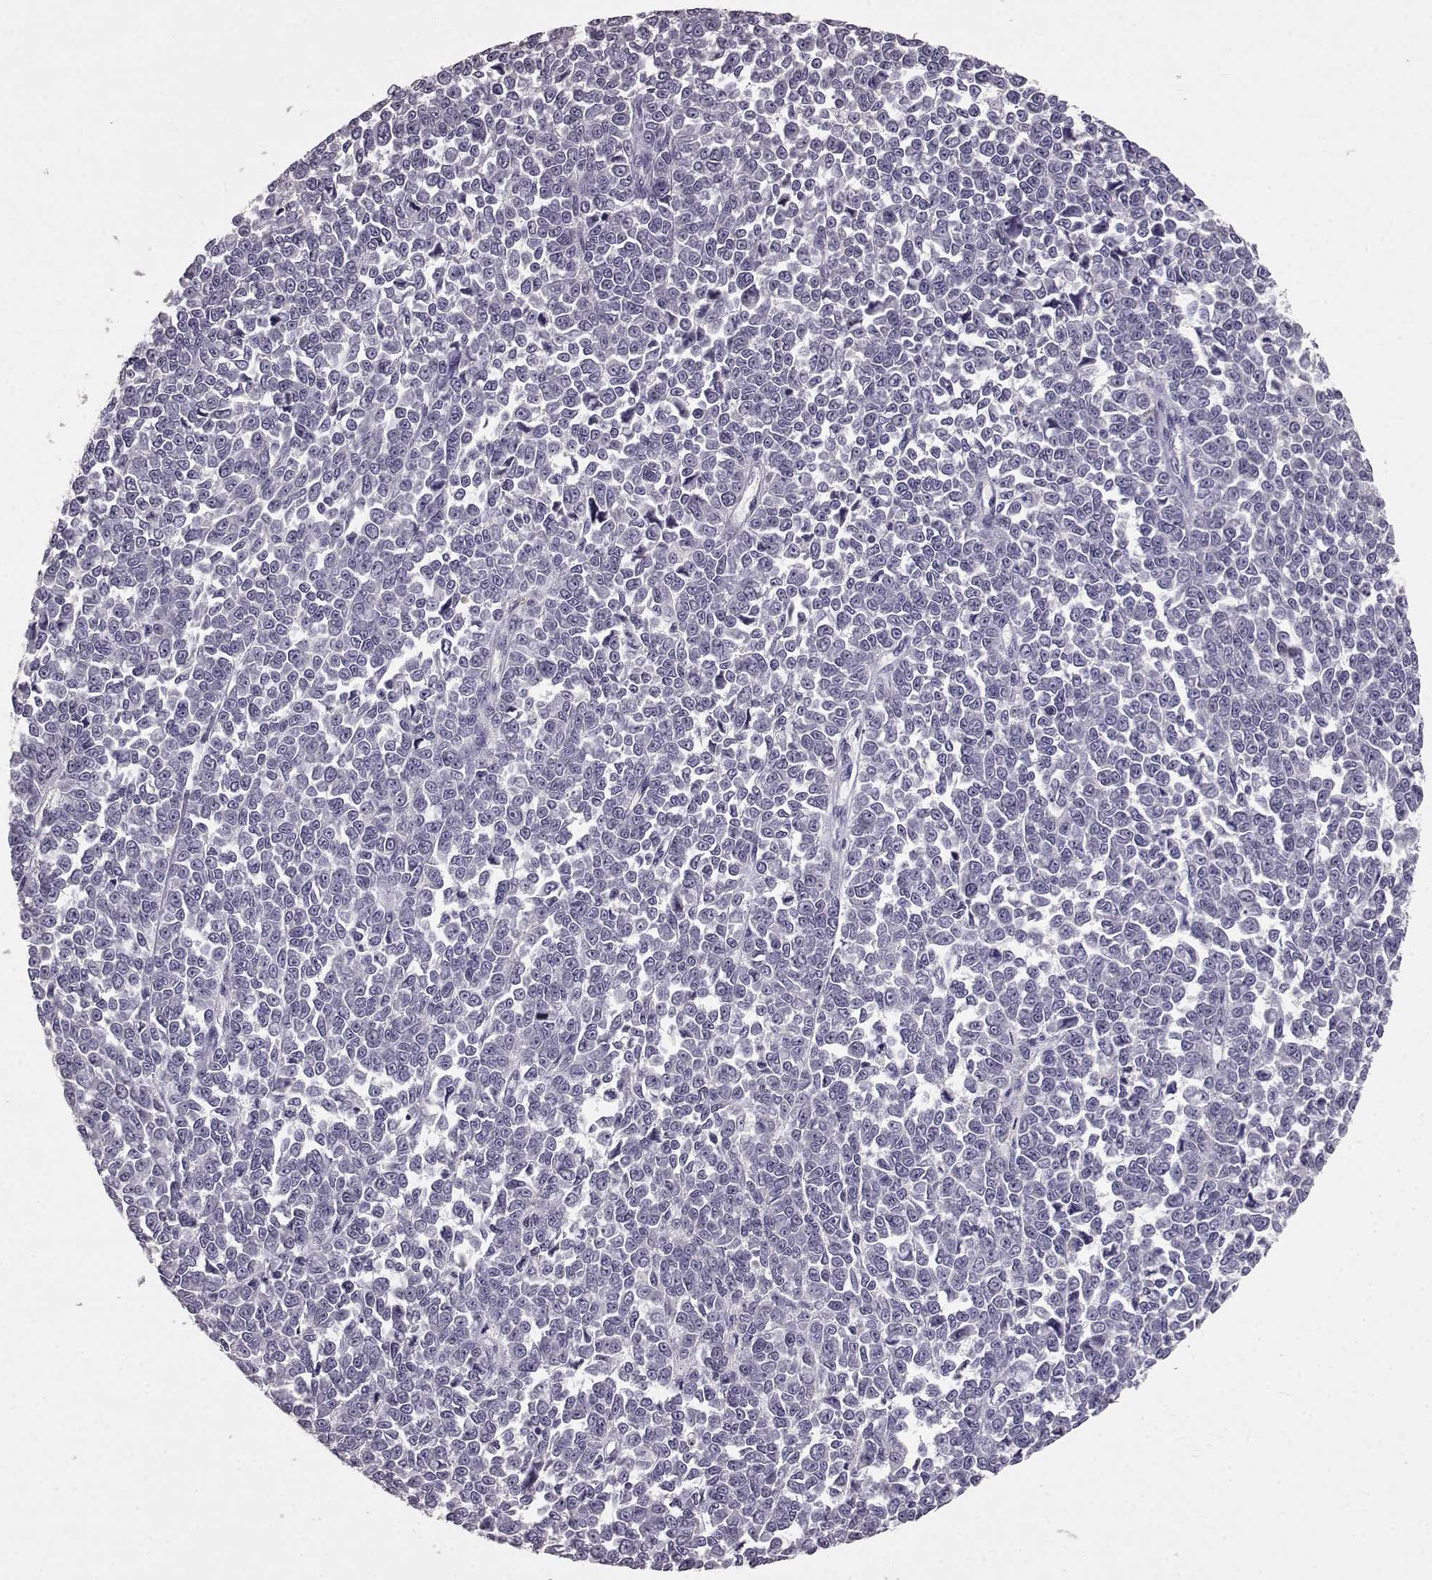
{"staining": {"intensity": "negative", "quantity": "none", "location": "none"}, "tissue": "melanoma", "cell_type": "Tumor cells", "image_type": "cancer", "snomed": [{"axis": "morphology", "description": "Malignant melanoma, NOS"}, {"axis": "topography", "description": "Skin"}], "caption": "Malignant melanoma was stained to show a protein in brown. There is no significant expression in tumor cells.", "gene": "CCNF", "patient": {"sex": "female", "age": 95}}